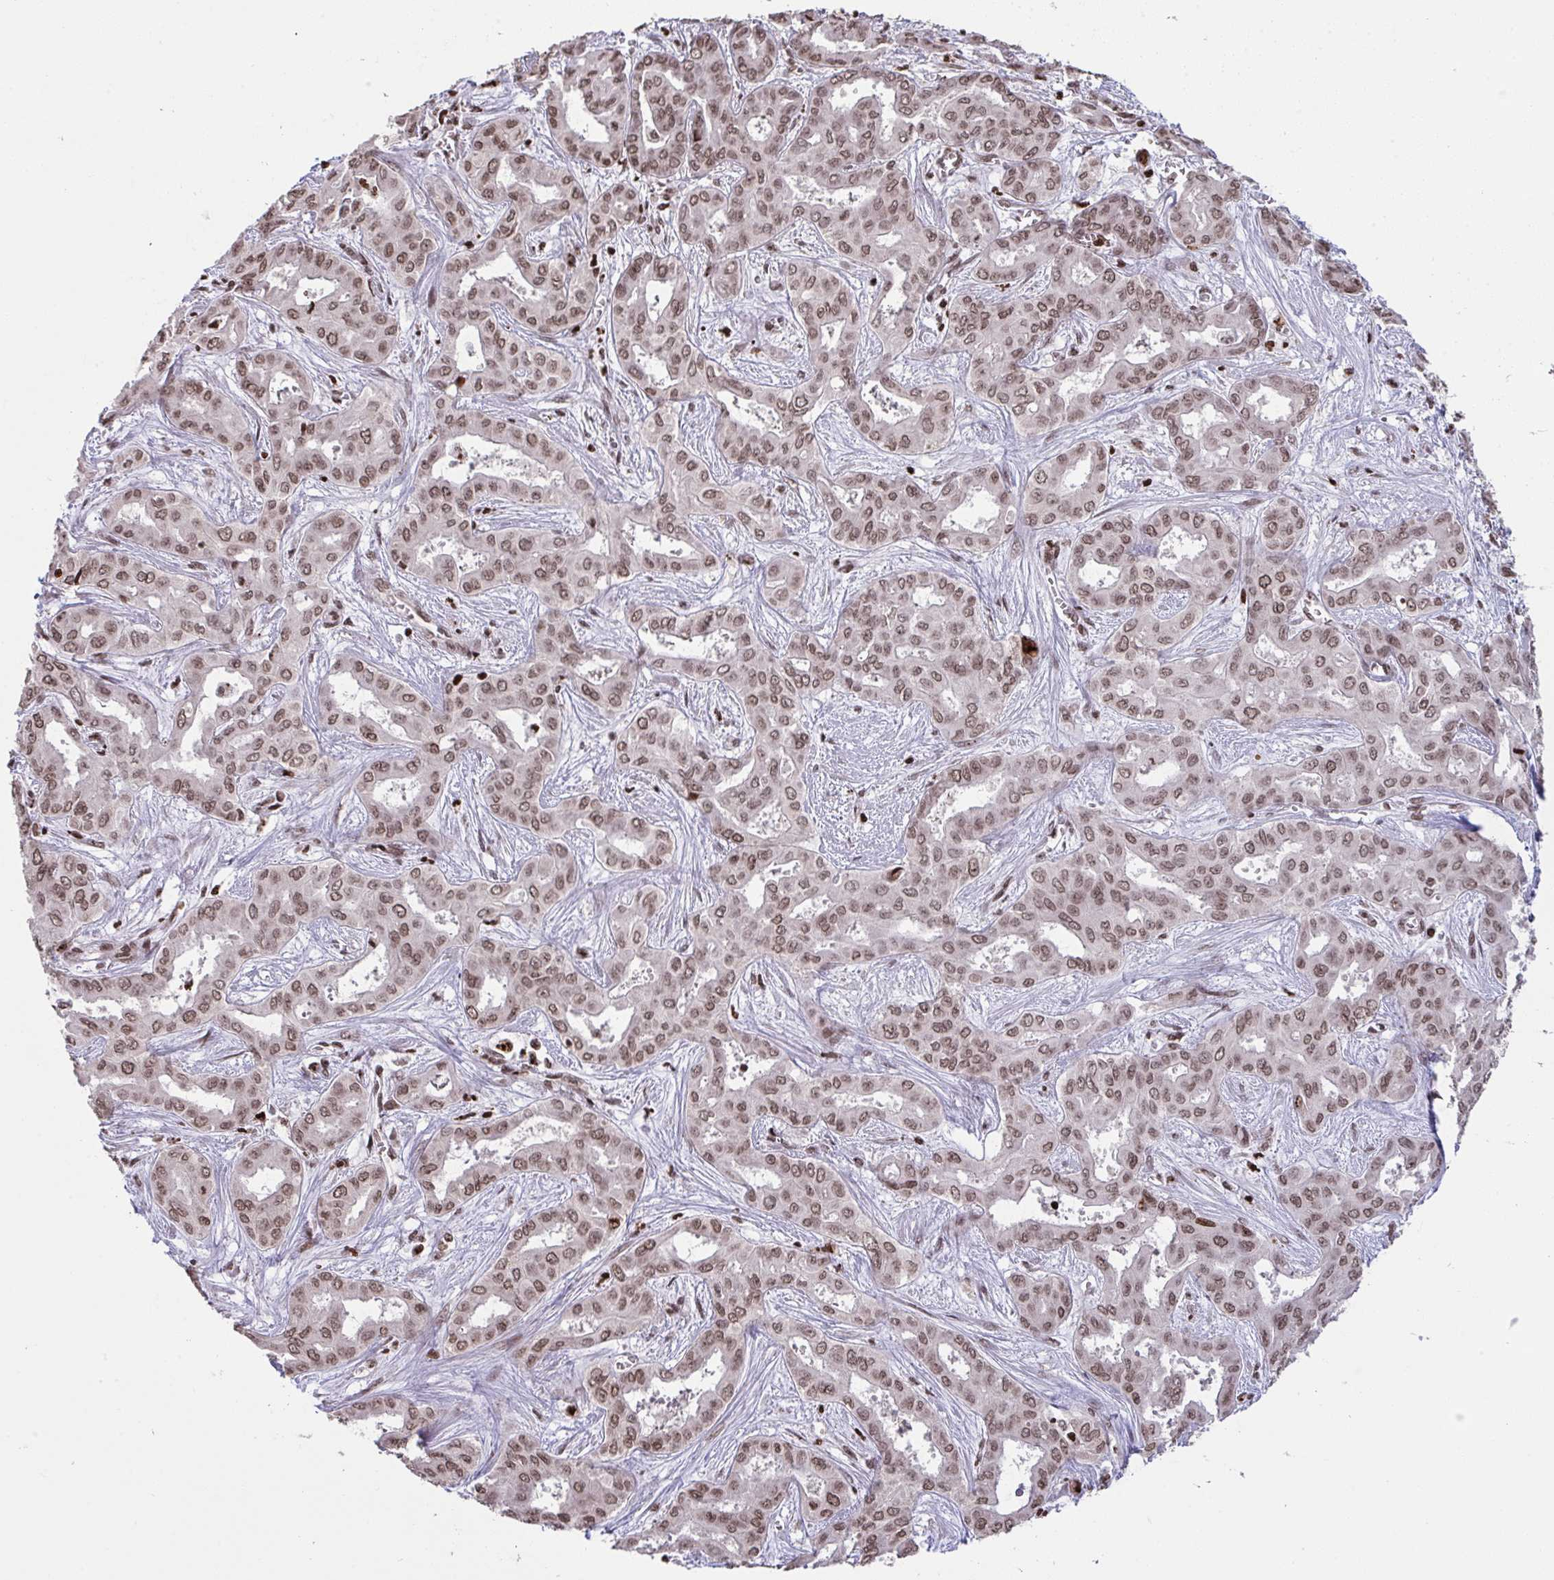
{"staining": {"intensity": "moderate", "quantity": ">75%", "location": "nuclear"}, "tissue": "liver cancer", "cell_type": "Tumor cells", "image_type": "cancer", "snomed": [{"axis": "morphology", "description": "Cholangiocarcinoma"}, {"axis": "topography", "description": "Liver"}], "caption": "Liver cancer (cholangiocarcinoma) stained for a protein (brown) reveals moderate nuclear positive staining in approximately >75% of tumor cells.", "gene": "NIP7", "patient": {"sex": "female", "age": 64}}